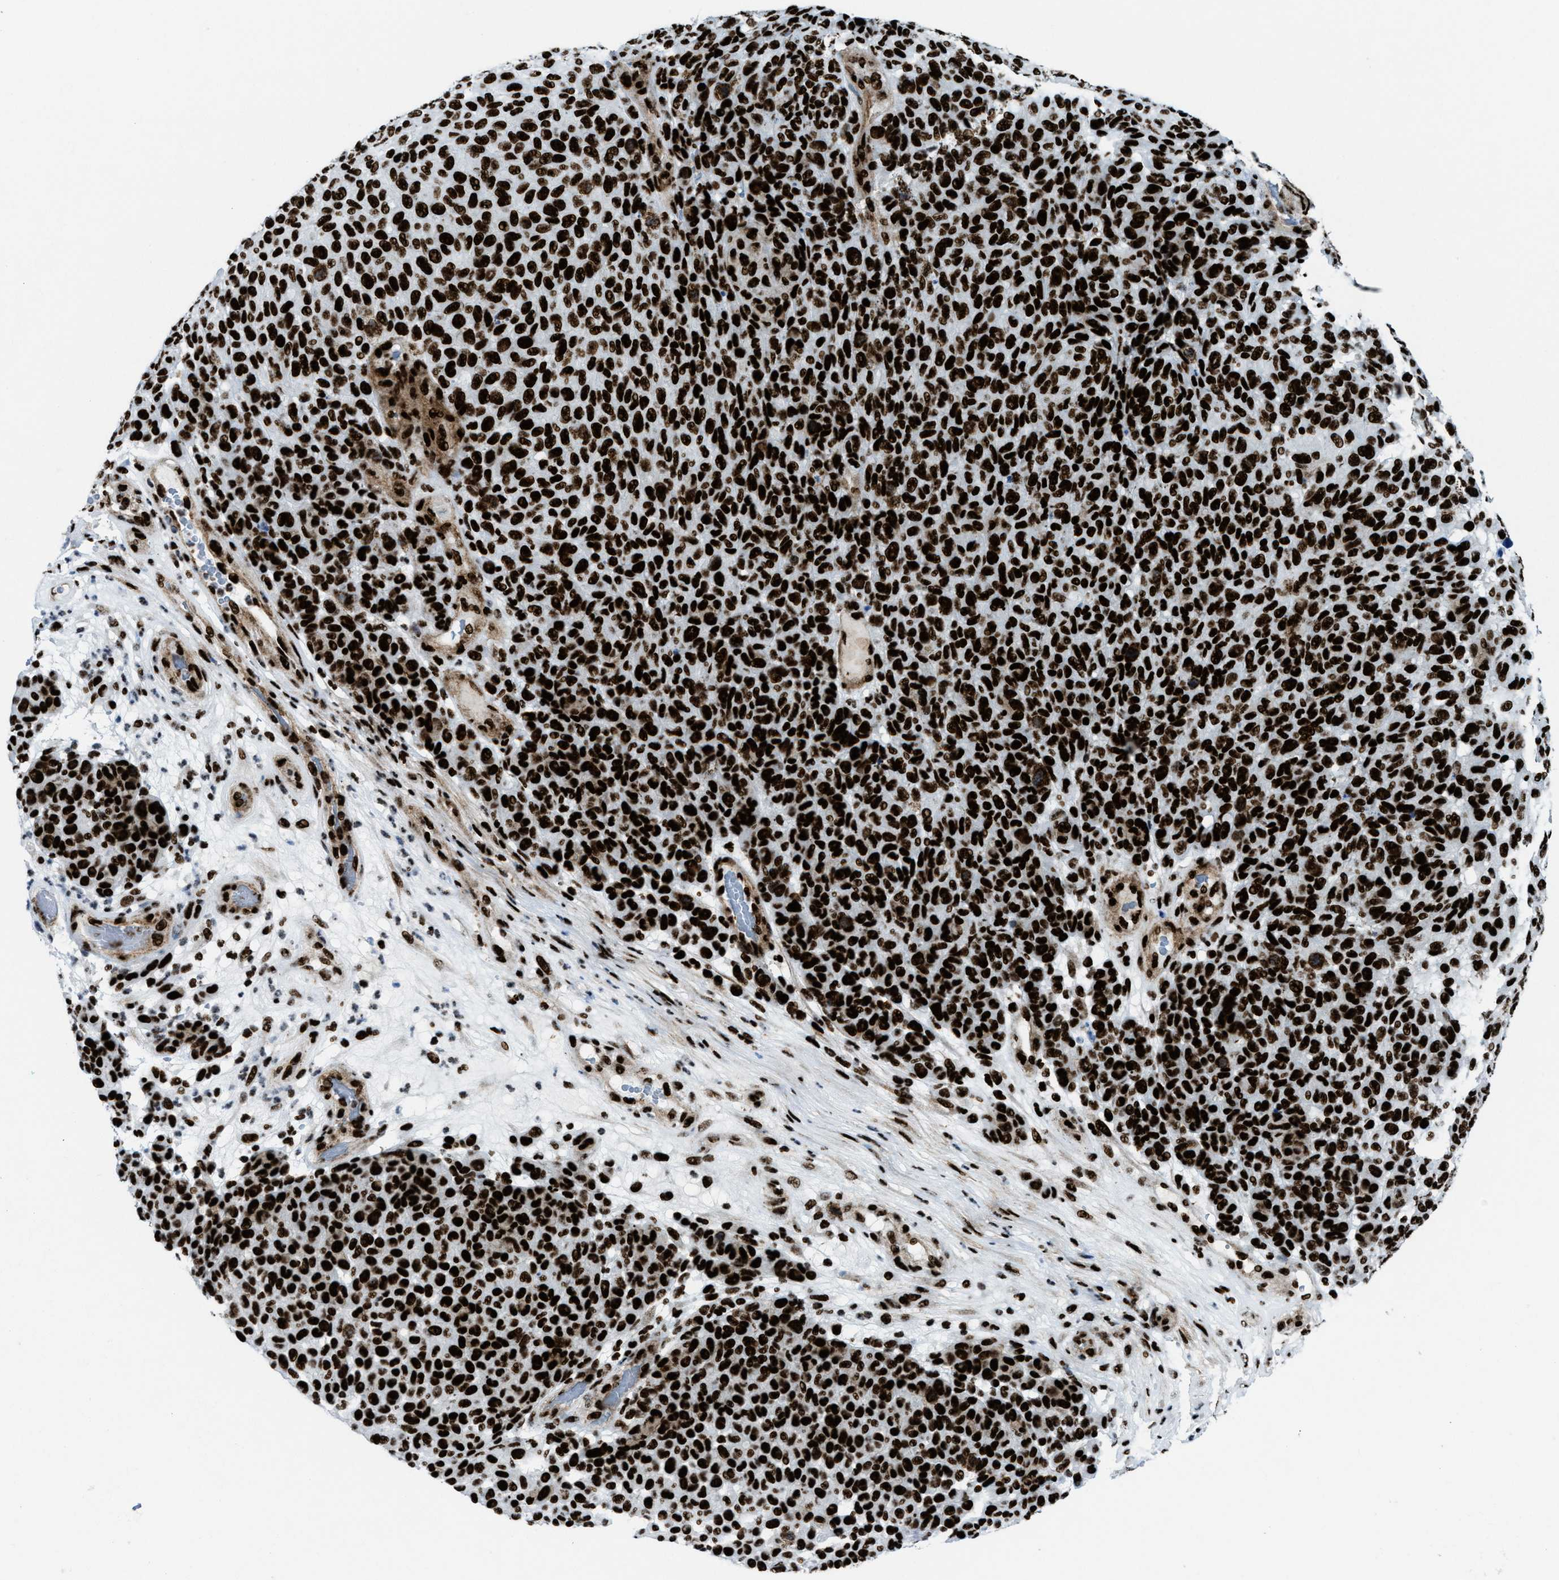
{"staining": {"intensity": "strong", "quantity": ">75%", "location": "nuclear"}, "tissue": "melanoma", "cell_type": "Tumor cells", "image_type": "cancer", "snomed": [{"axis": "morphology", "description": "Malignant melanoma, NOS"}, {"axis": "topography", "description": "Skin"}], "caption": "DAB immunohistochemical staining of human malignant melanoma demonstrates strong nuclear protein staining in about >75% of tumor cells.", "gene": "NONO", "patient": {"sex": "male", "age": 59}}